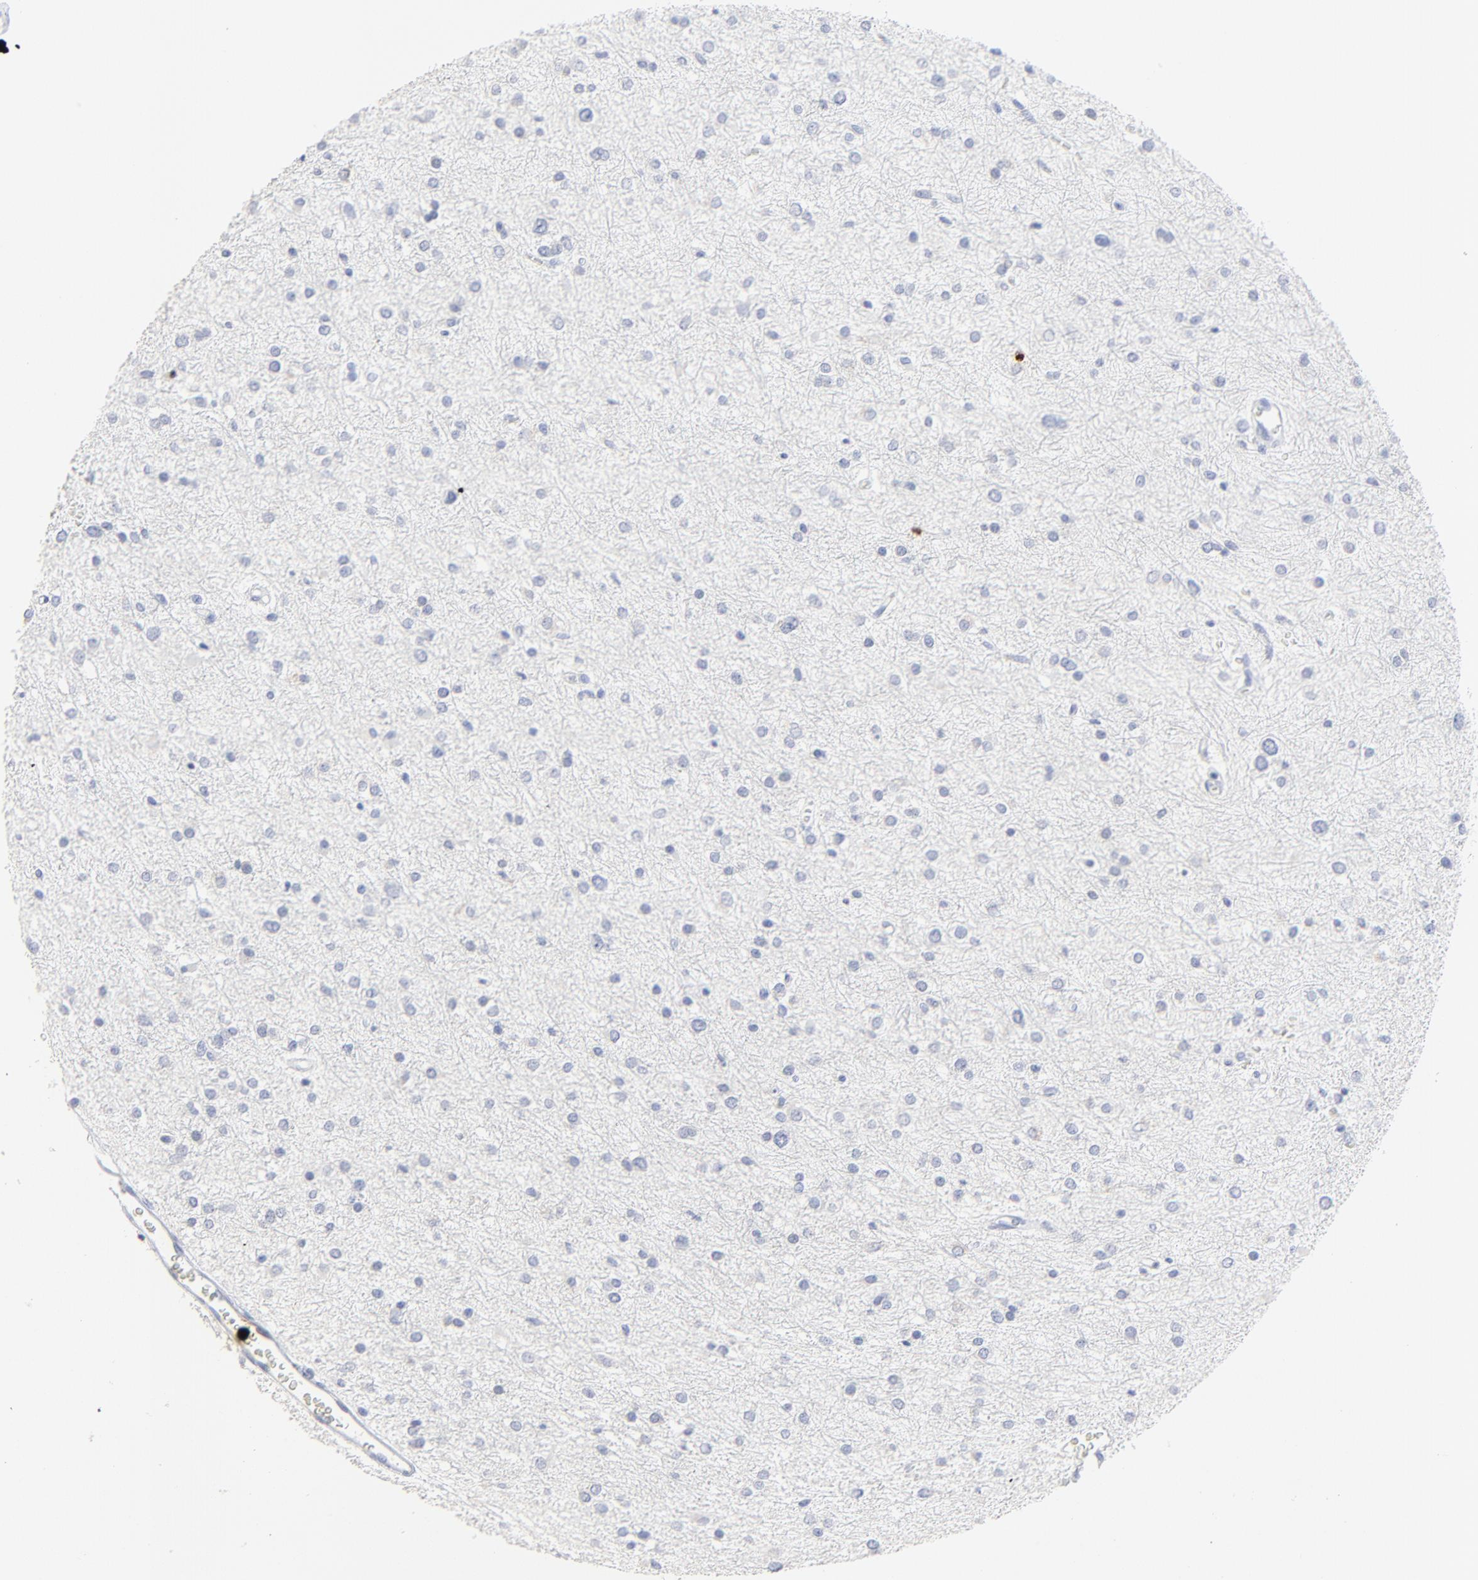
{"staining": {"intensity": "negative", "quantity": "none", "location": "none"}, "tissue": "glioma", "cell_type": "Tumor cells", "image_type": "cancer", "snomed": [{"axis": "morphology", "description": "Glioma, malignant, Low grade"}, {"axis": "topography", "description": "Brain"}], "caption": "Protein analysis of malignant glioma (low-grade) displays no significant staining in tumor cells.", "gene": "LCN2", "patient": {"sex": "female", "age": 36}}